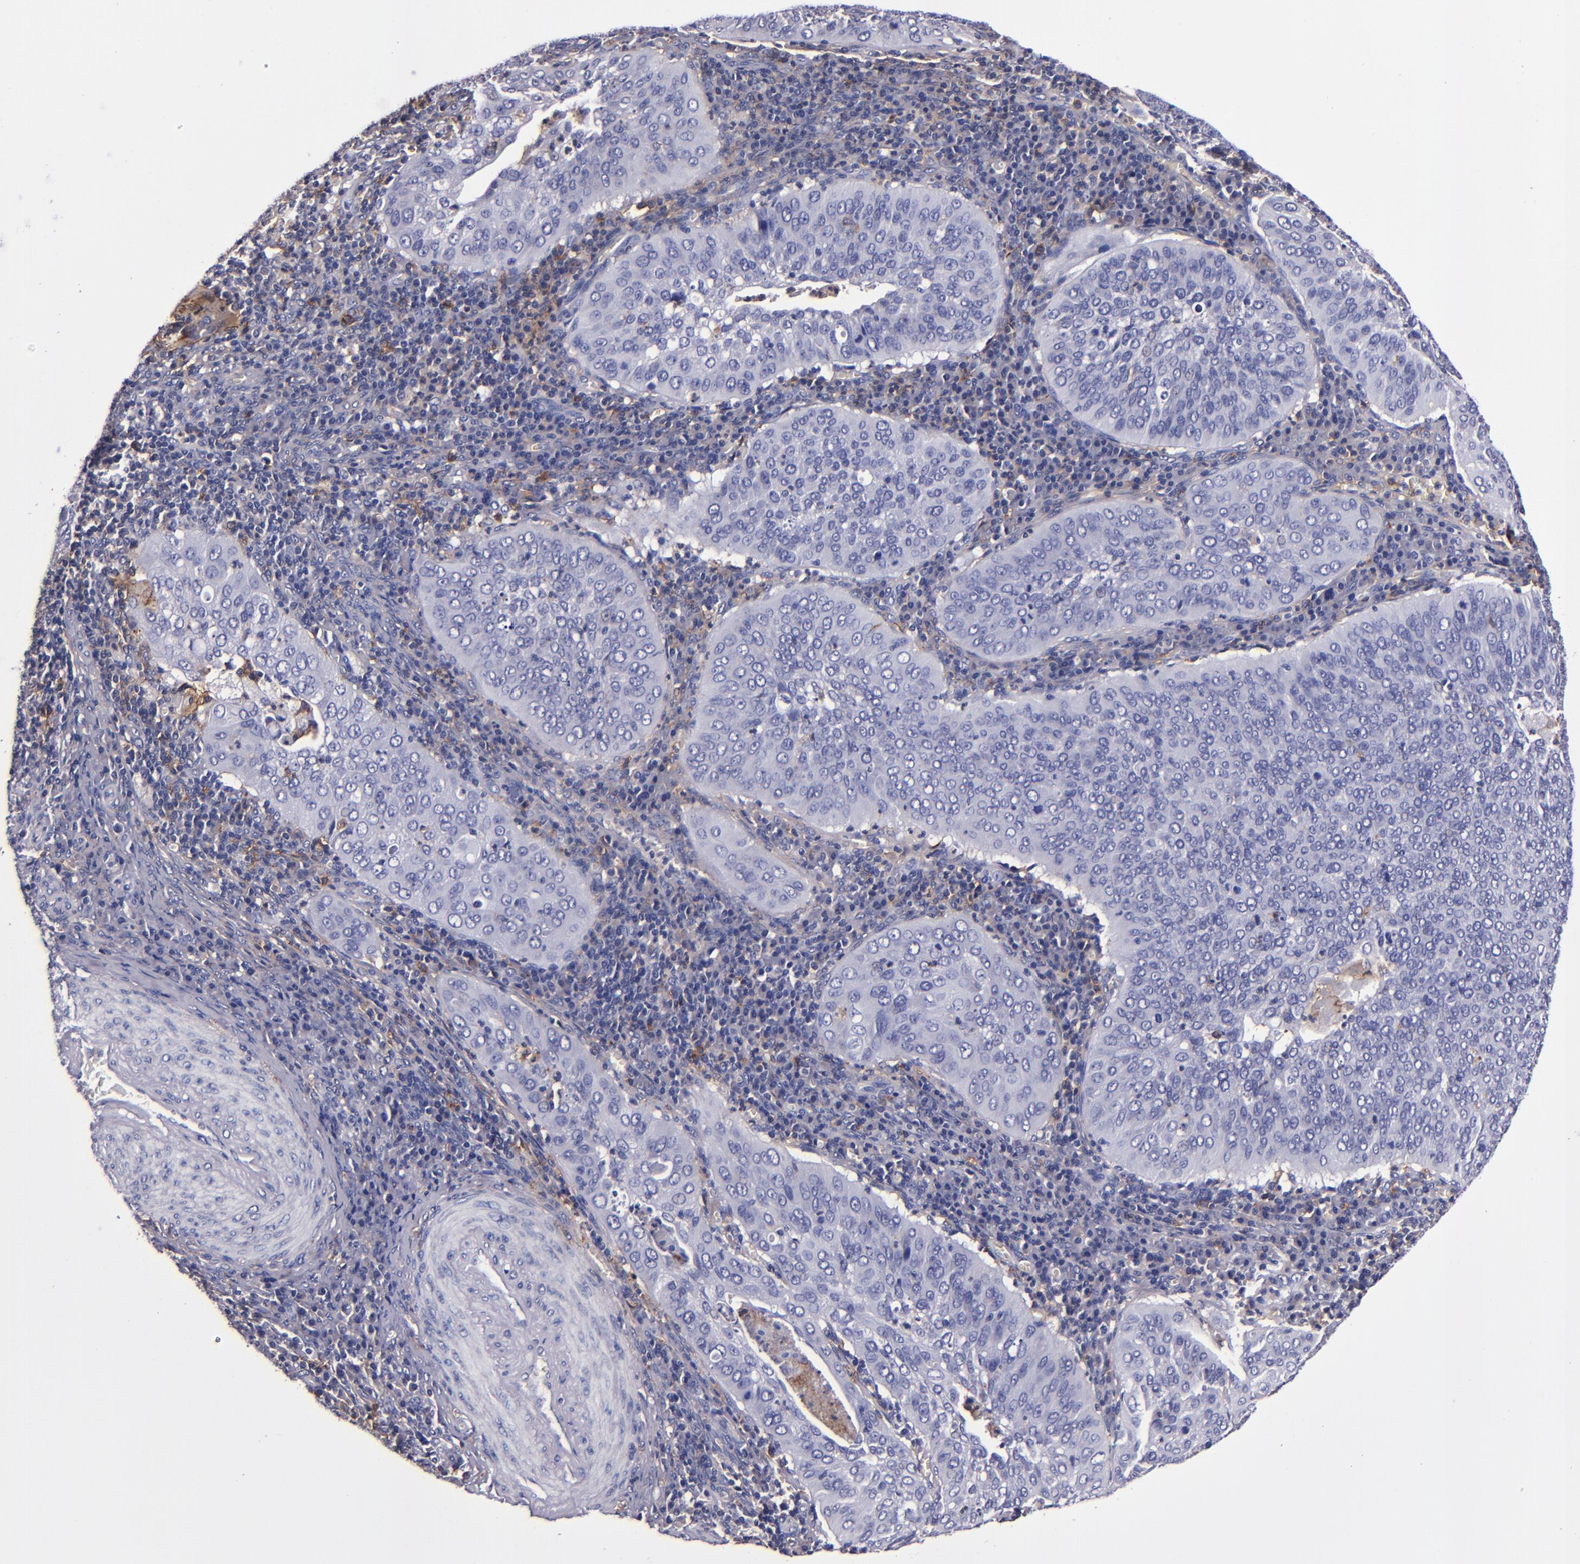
{"staining": {"intensity": "negative", "quantity": "none", "location": "none"}, "tissue": "cervical cancer", "cell_type": "Tumor cells", "image_type": "cancer", "snomed": [{"axis": "morphology", "description": "Squamous cell carcinoma, NOS"}, {"axis": "topography", "description": "Cervix"}], "caption": "Immunohistochemistry (IHC) photomicrograph of squamous cell carcinoma (cervical) stained for a protein (brown), which exhibits no expression in tumor cells.", "gene": "SIRPA", "patient": {"sex": "female", "age": 39}}